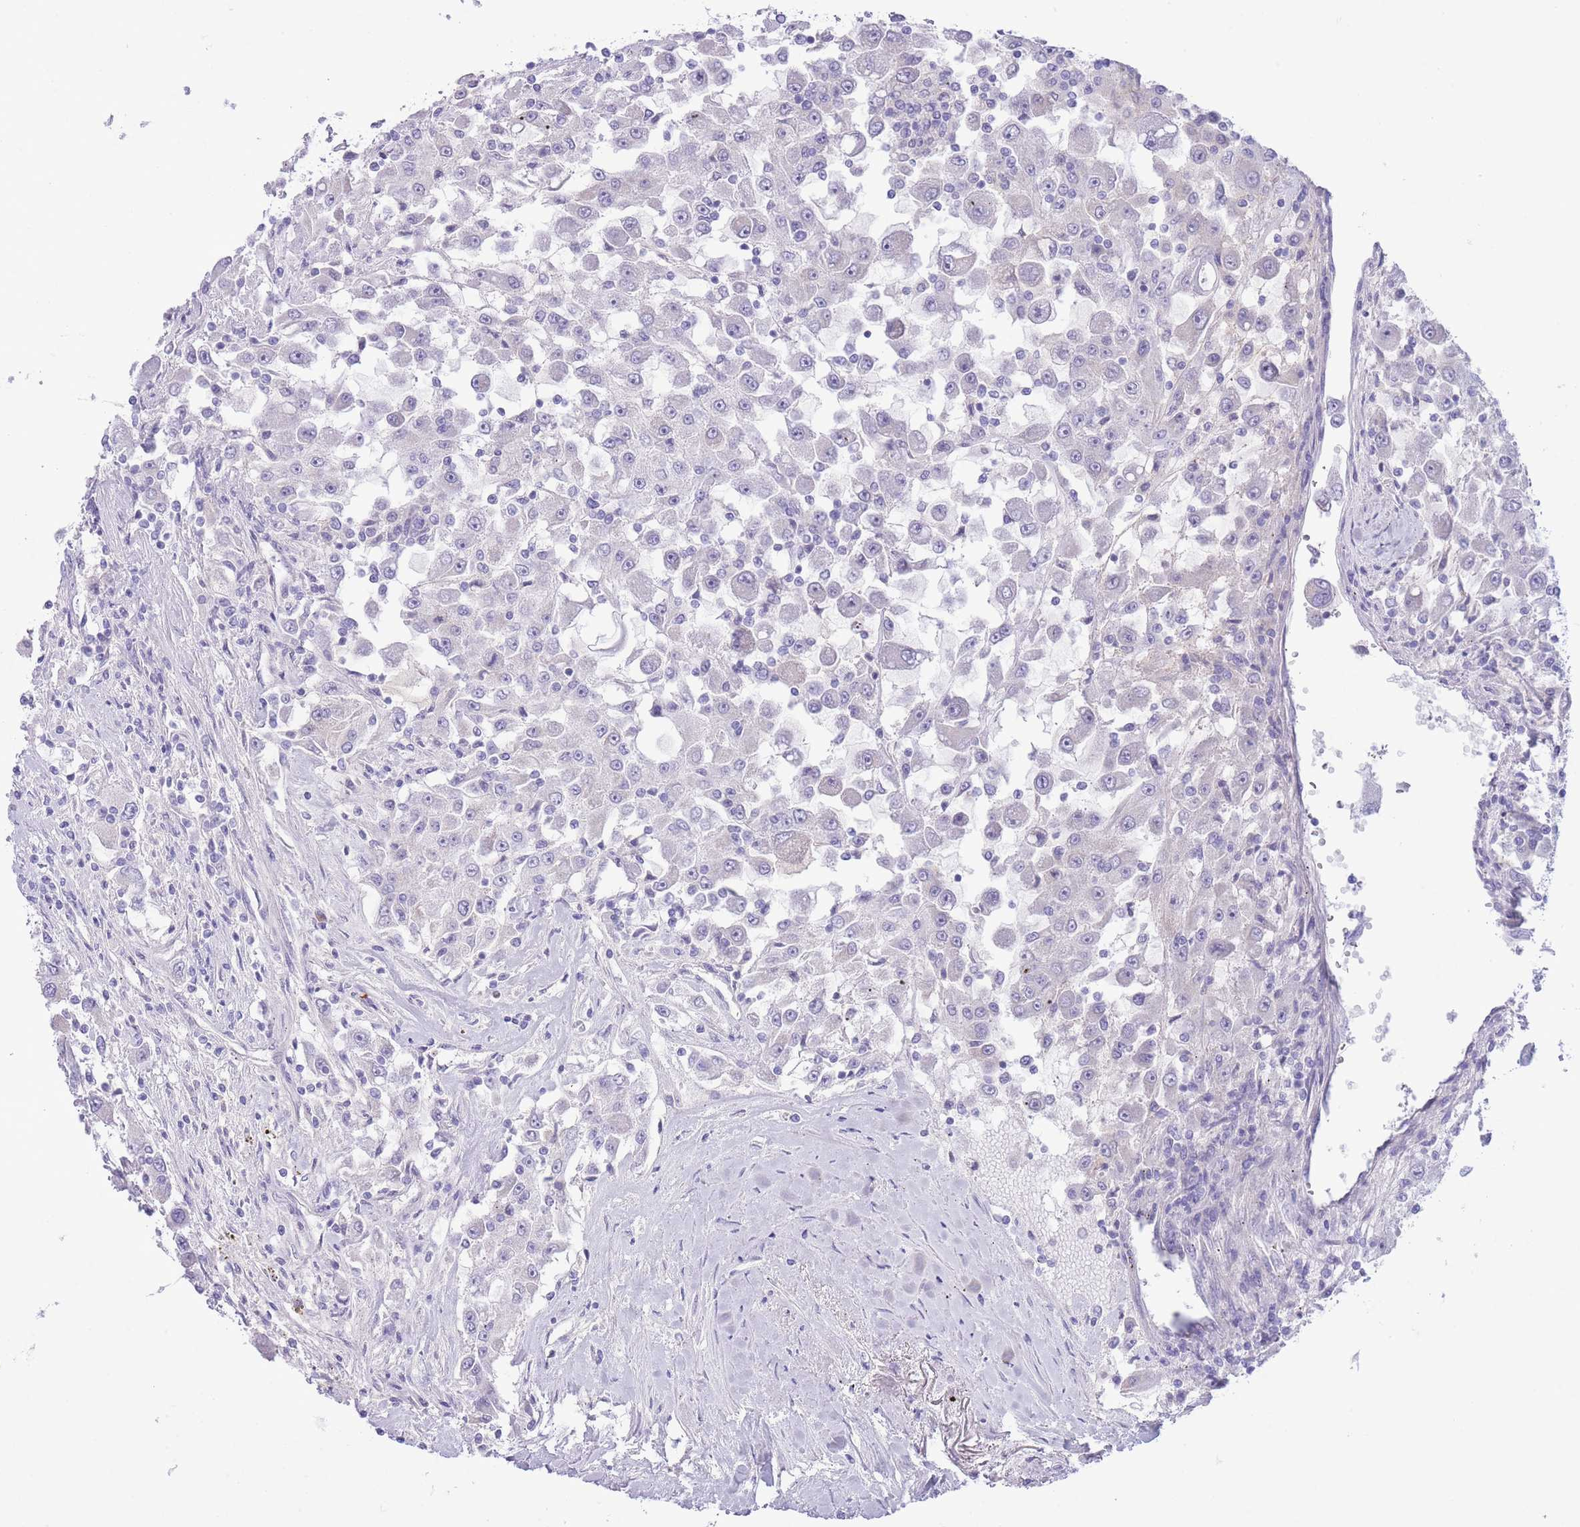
{"staining": {"intensity": "negative", "quantity": "none", "location": "none"}, "tissue": "renal cancer", "cell_type": "Tumor cells", "image_type": "cancer", "snomed": [{"axis": "morphology", "description": "Adenocarcinoma, NOS"}, {"axis": "topography", "description": "Kidney"}], "caption": "IHC micrograph of neoplastic tissue: renal adenocarcinoma stained with DAB (3,3'-diaminobenzidine) demonstrates no significant protein staining in tumor cells. (Immunohistochemistry, brightfield microscopy, high magnification).", "gene": "ASAP3", "patient": {"sex": "female", "age": 67}}